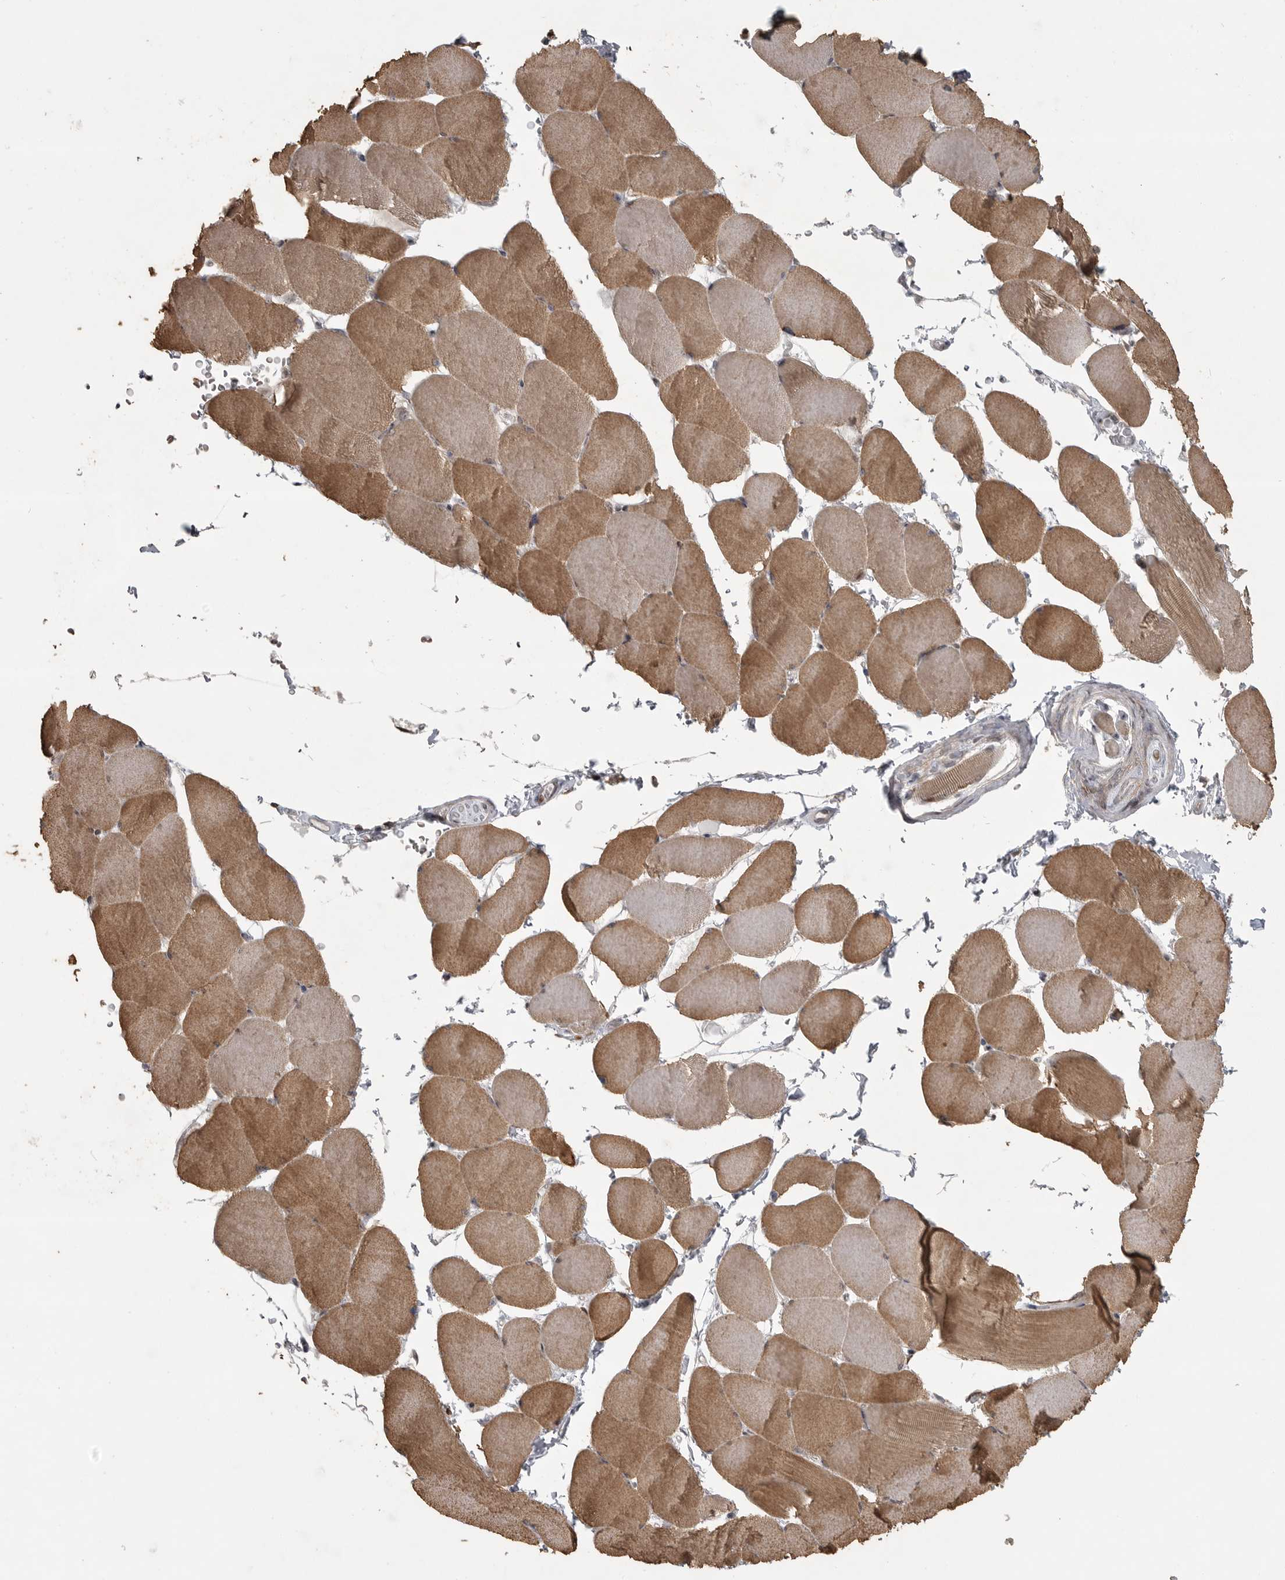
{"staining": {"intensity": "moderate", "quantity": ">75%", "location": "cytoplasmic/membranous"}, "tissue": "skeletal muscle", "cell_type": "Myocytes", "image_type": "normal", "snomed": [{"axis": "morphology", "description": "Normal tissue, NOS"}, {"axis": "topography", "description": "Skeletal muscle"}], "caption": "Immunohistochemical staining of unremarkable skeletal muscle shows moderate cytoplasmic/membranous protein positivity in about >75% of myocytes.", "gene": "LLGL1", "patient": {"sex": "male", "age": 62}}